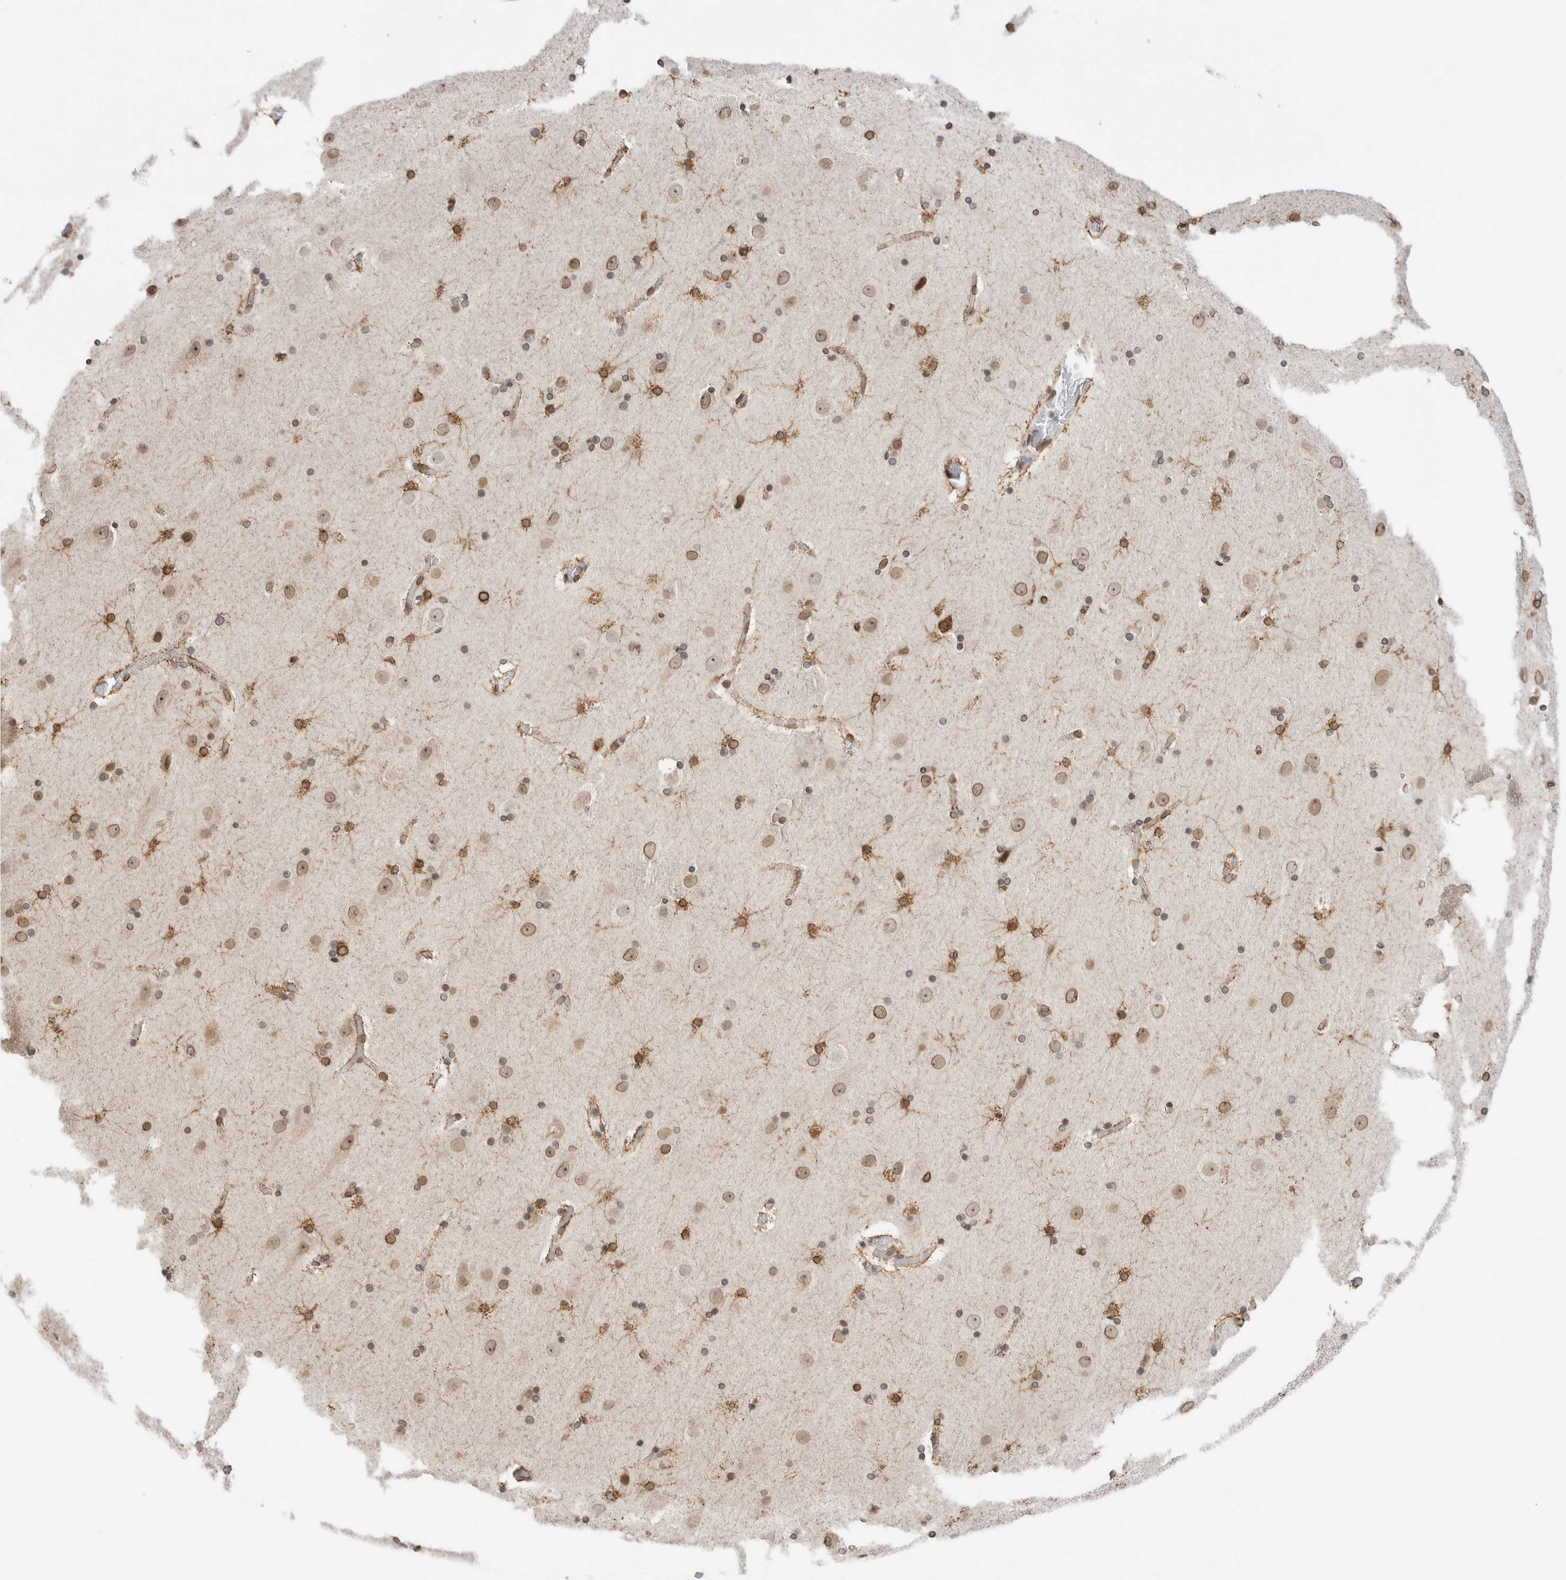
{"staining": {"intensity": "moderate", "quantity": "25%-75%", "location": "cytoplasmic/membranous"}, "tissue": "cerebral cortex", "cell_type": "Endothelial cells", "image_type": "normal", "snomed": [{"axis": "morphology", "description": "Normal tissue, NOS"}, {"axis": "topography", "description": "Cerebral cortex"}], "caption": "Immunohistochemical staining of normal human cerebral cortex demonstrates moderate cytoplasmic/membranous protein positivity in about 25%-75% of endothelial cells.", "gene": "RBMX2", "patient": {"sex": "male", "age": 57}}